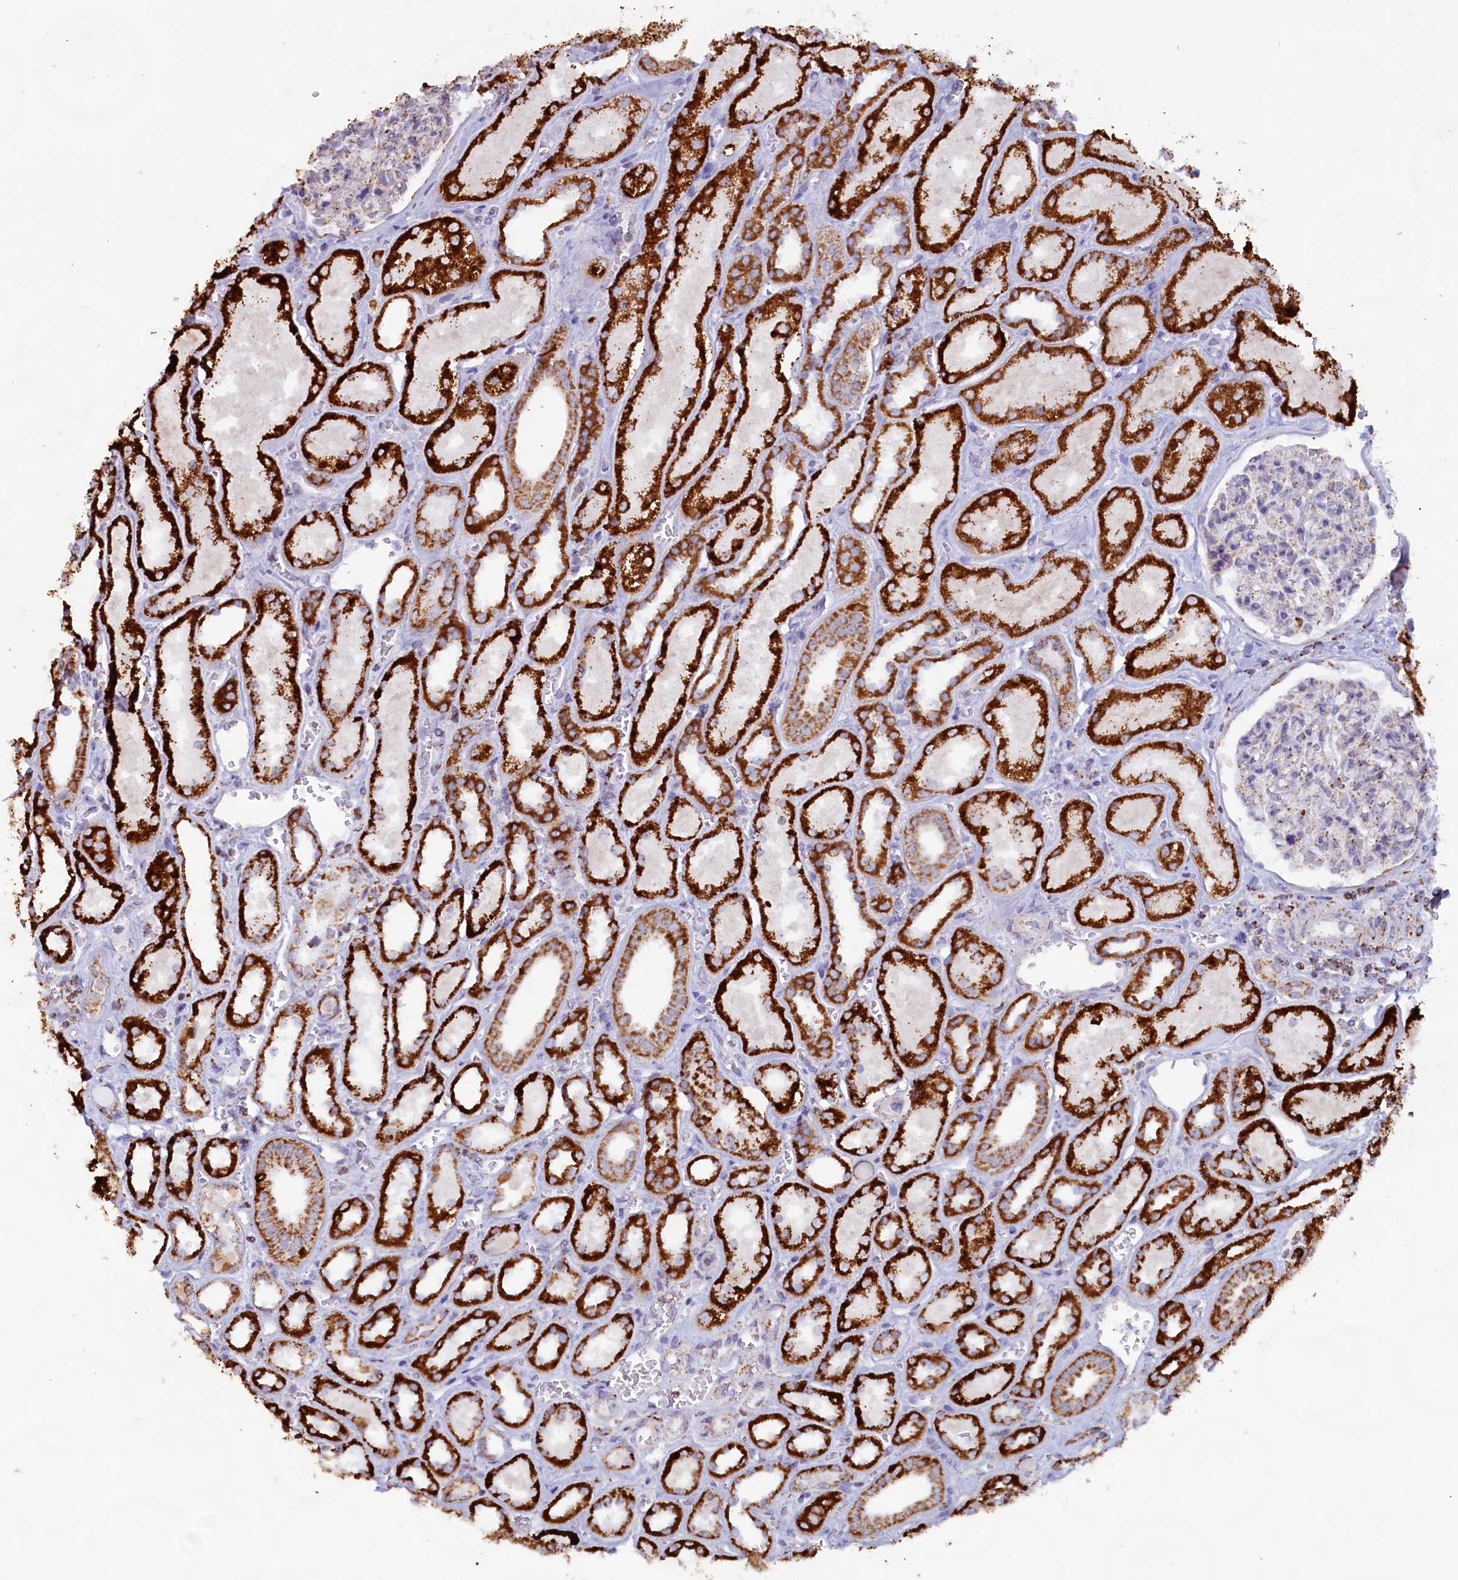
{"staining": {"intensity": "moderate", "quantity": "<25%", "location": "cytoplasmic/membranous"}, "tissue": "kidney", "cell_type": "Cells in glomeruli", "image_type": "normal", "snomed": [{"axis": "morphology", "description": "Normal tissue, NOS"}, {"axis": "morphology", "description": "Adenocarcinoma, NOS"}, {"axis": "topography", "description": "Kidney"}], "caption": "Kidney stained with a brown dye demonstrates moderate cytoplasmic/membranous positive expression in approximately <25% of cells in glomeruli.", "gene": "C1D", "patient": {"sex": "female", "age": 68}}